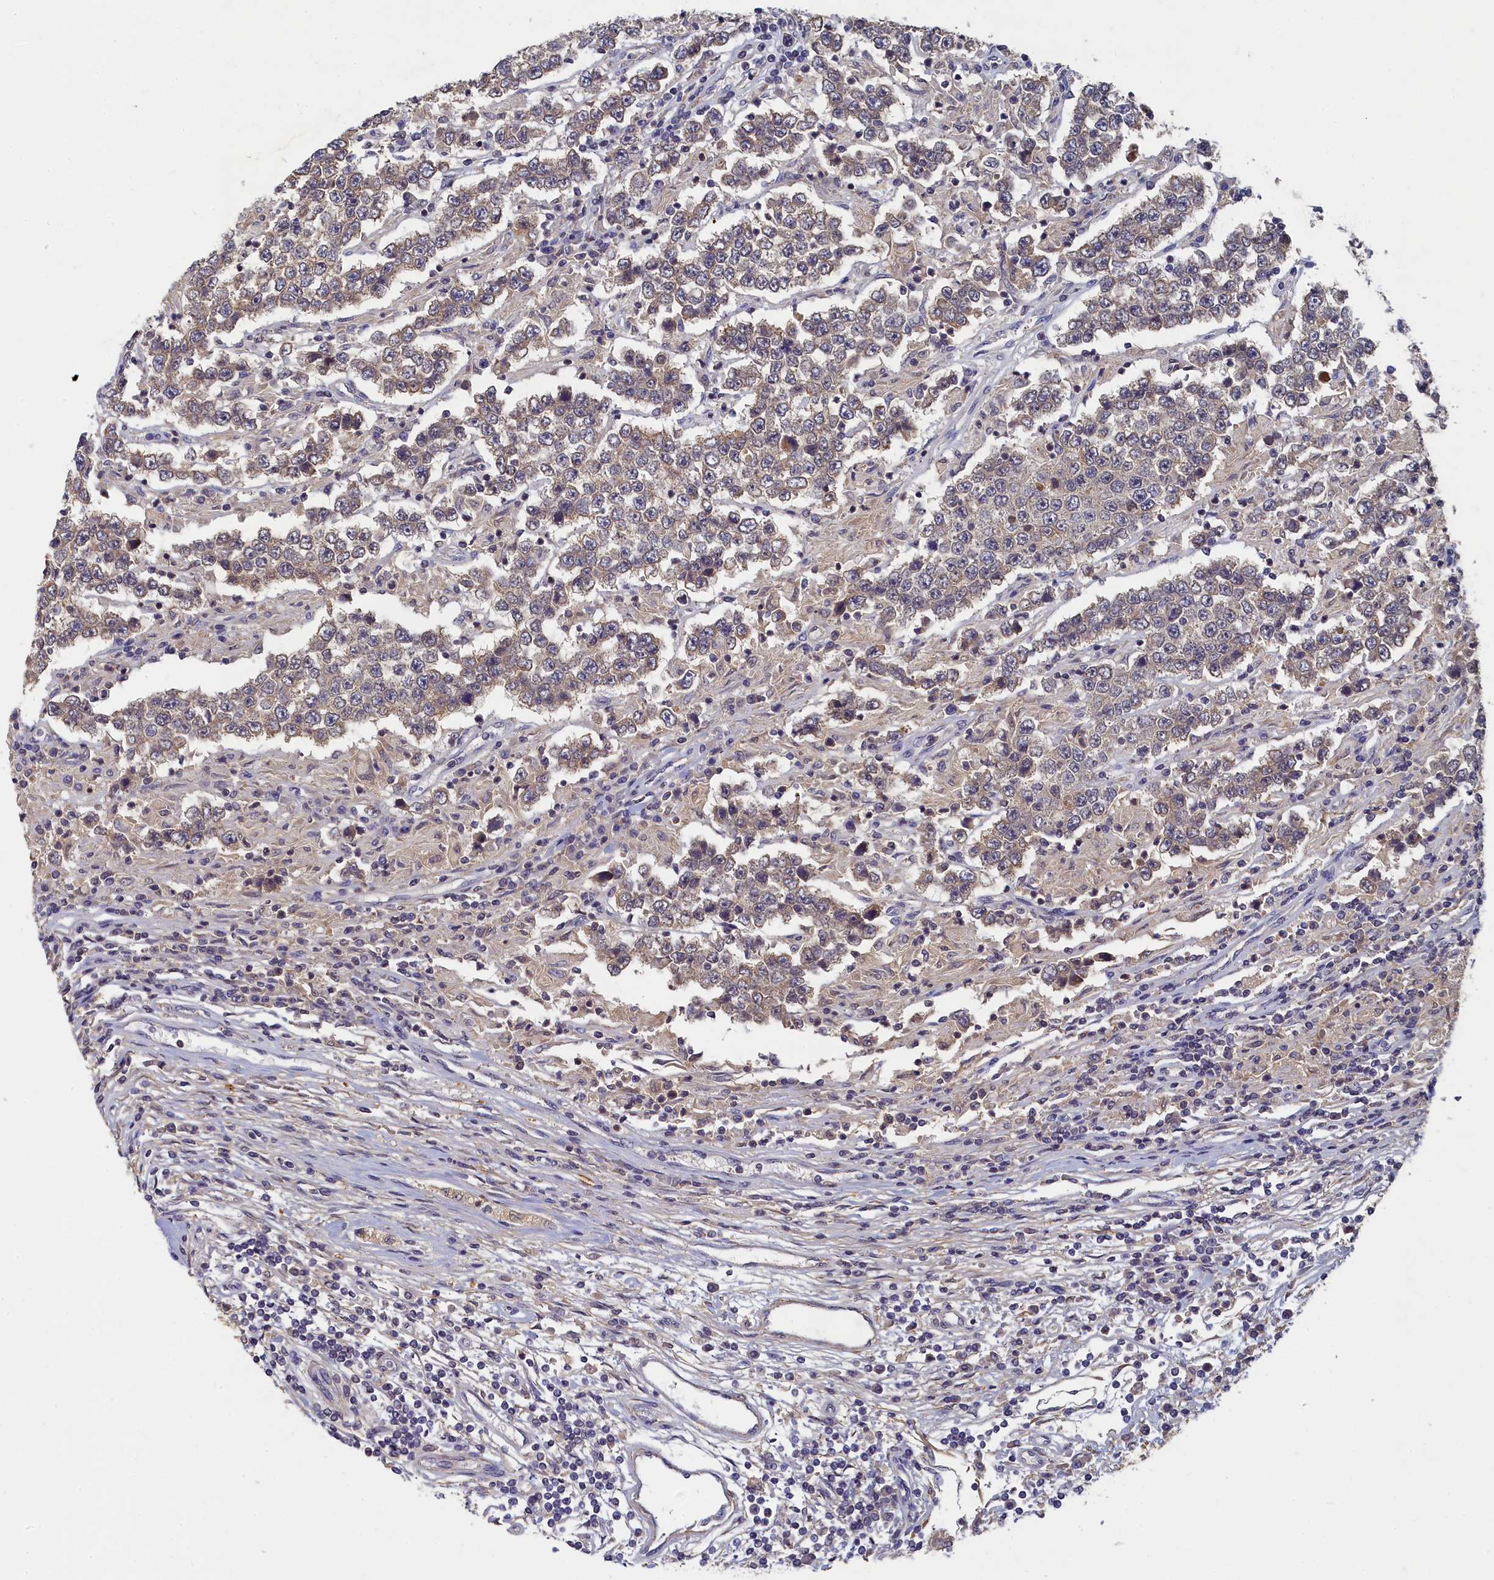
{"staining": {"intensity": "moderate", "quantity": "<25%", "location": "cytoplasmic/membranous"}, "tissue": "testis cancer", "cell_type": "Tumor cells", "image_type": "cancer", "snomed": [{"axis": "morphology", "description": "Normal tissue, NOS"}, {"axis": "morphology", "description": "Urothelial carcinoma, High grade"}, {"axis": "morphology", "description": "Seminoma, NOS"}, {"axis": "morphology", "description": "Carcinoma, Embryonal, NOS"}, {"axis": "topography", "description": "Urinary bladder"}, {"axis": "topography", "description": "Testis"}], "caption": "Human testis embryonal carcinoma stained with a brown dye reveals moderate cytoplasmic/membranous positive positivity in approximately <25% of tumor cells.", "gene": "TBCB", "patient": {"sex": "male", "age": 41}}